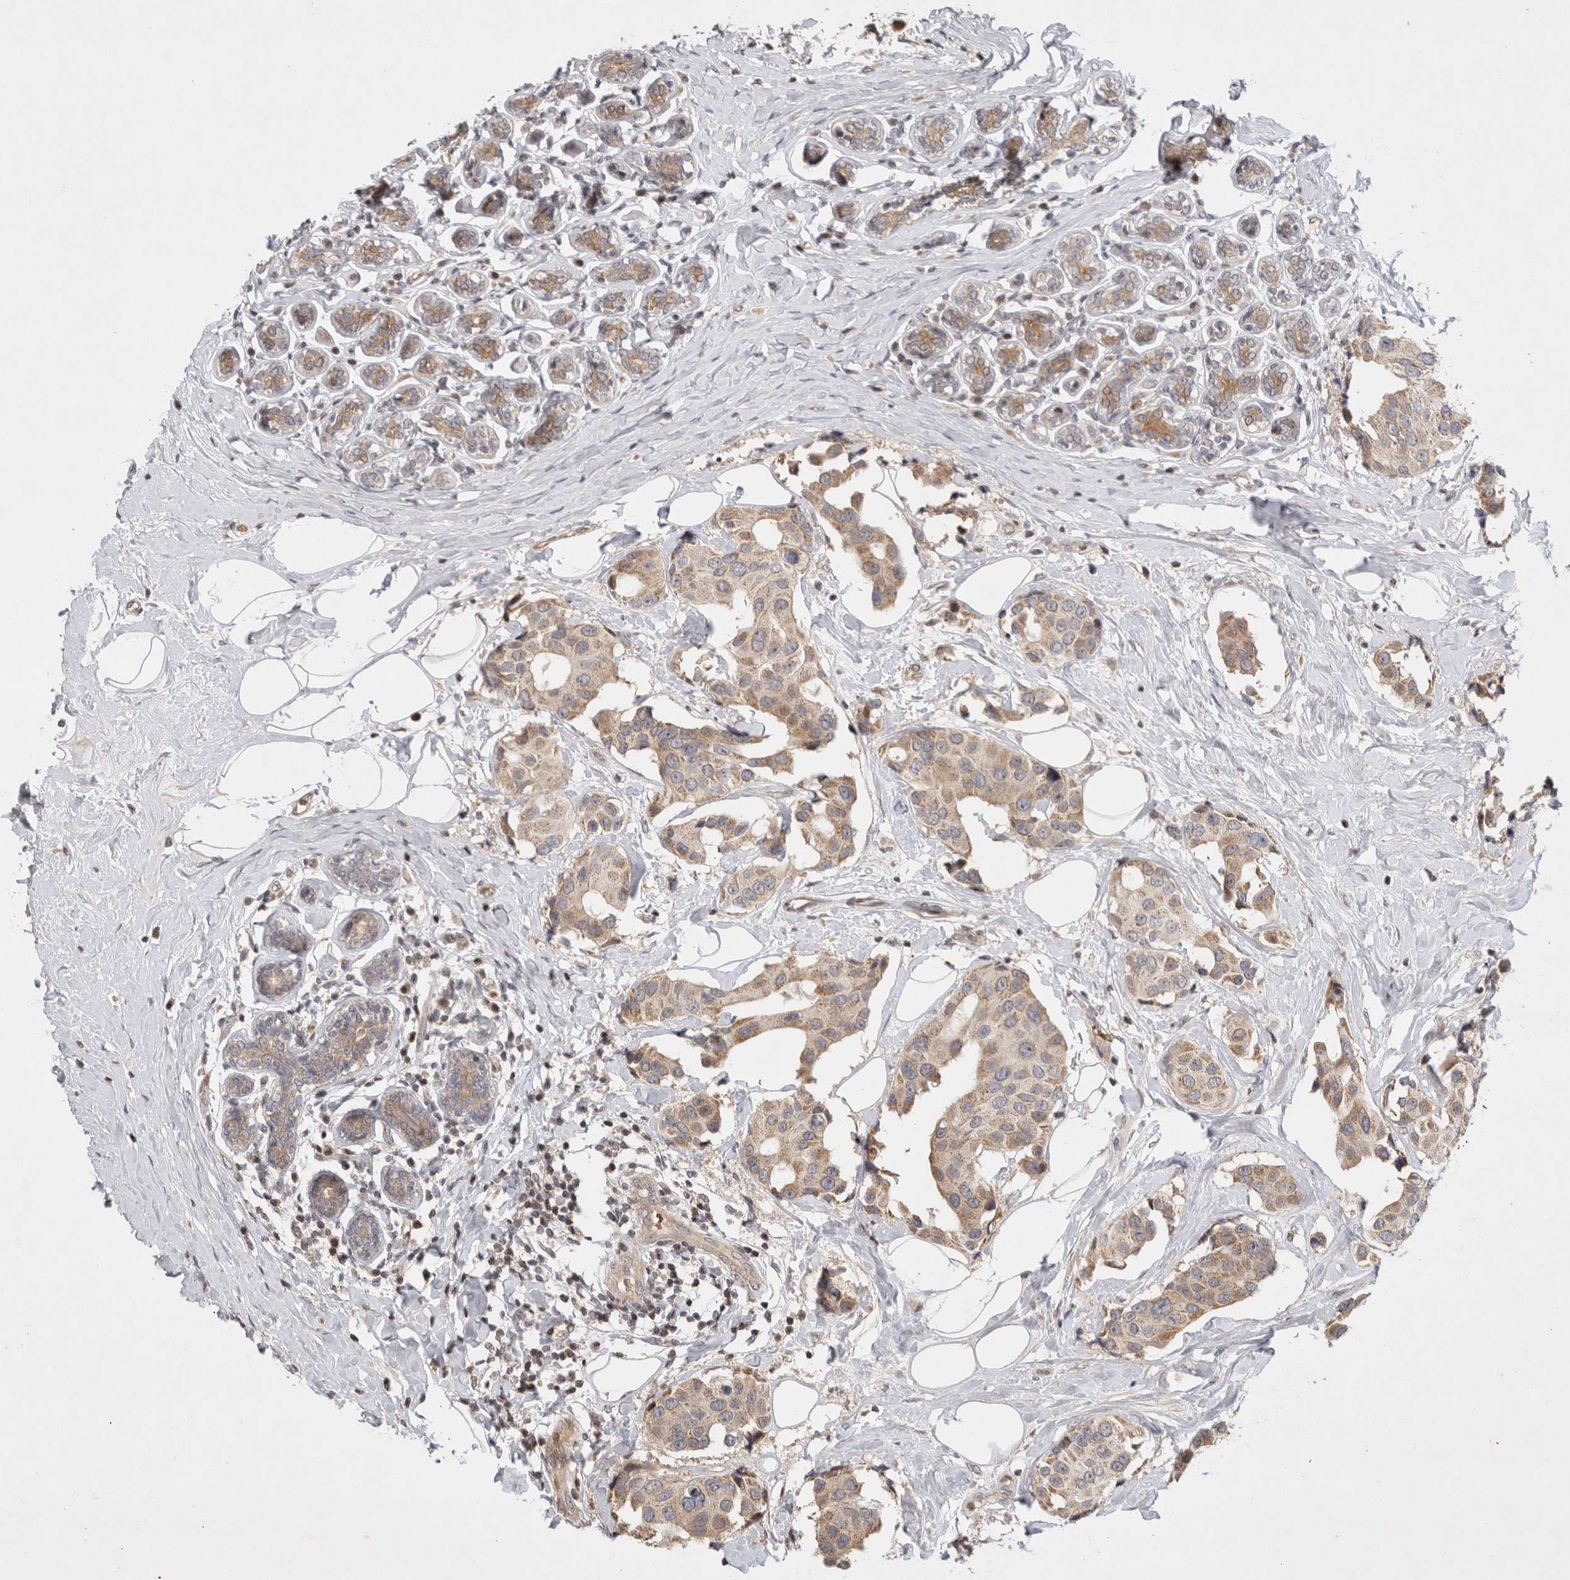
{"staining": {"intensity": "moderate", "quantity": ">75%", "location": "cytoplasmic/membranous"}, "tissue": "breast cancer", "cell_type": "Tumor cells", "image_type": "cancer", "snomed": [{"axis": "morphology", "description": "Normal tissue, NOS"}, {"axis": "morphology", "description": "Duct carcinoma"}, {"axis": "topography", "description": "Breast"}], "caption": "Moderate cytoplasmic/membranous positivity for a protein is identified in approximately >75% of tumor cells of invasive ductal carcinoma (breast) using immunohistochemistry (IHC).", "gene": "EIF2AK1", "patient": {"sex": "female", "age": 39}}